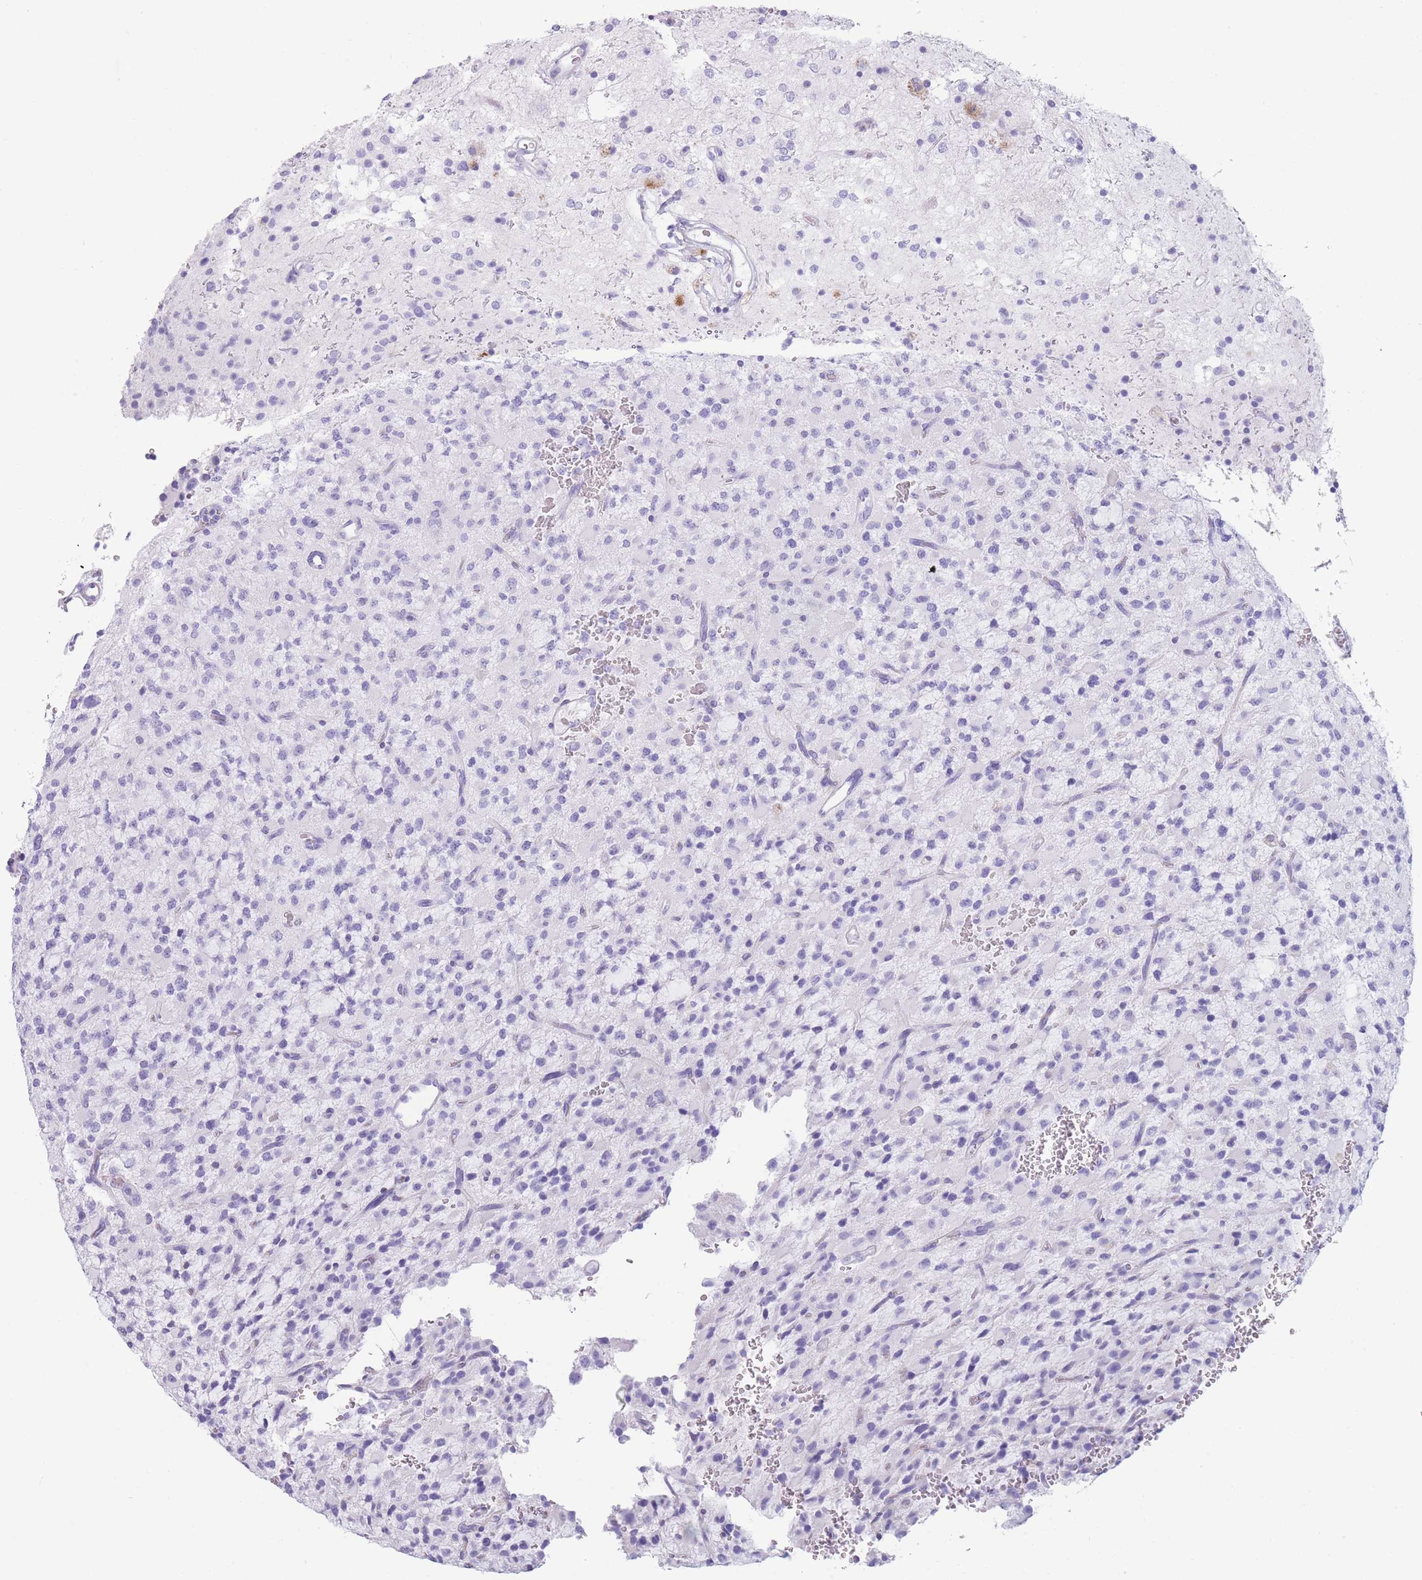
{"staining": {"intensity": "negative", "quantity": "none", "location": "none"}, "tissue": "glioma", "cell_type": "Tumor cells", "image_type": "cancer", "snomed": [{"axis": "morphology", "description": "Glioma, malignant, High grade"}, {"axis": "topography", "description": "Brain"}], "caption": "Photomicrograph shows no significant protein positivity in tumor cells of glioma. (DAB (3,3'-diaminobenzidine) immunohistochemistry (IHC) with hematoxylin counter stain).", "gene": "COL27A1", "patient": {"sex": "male", "age": 34}}